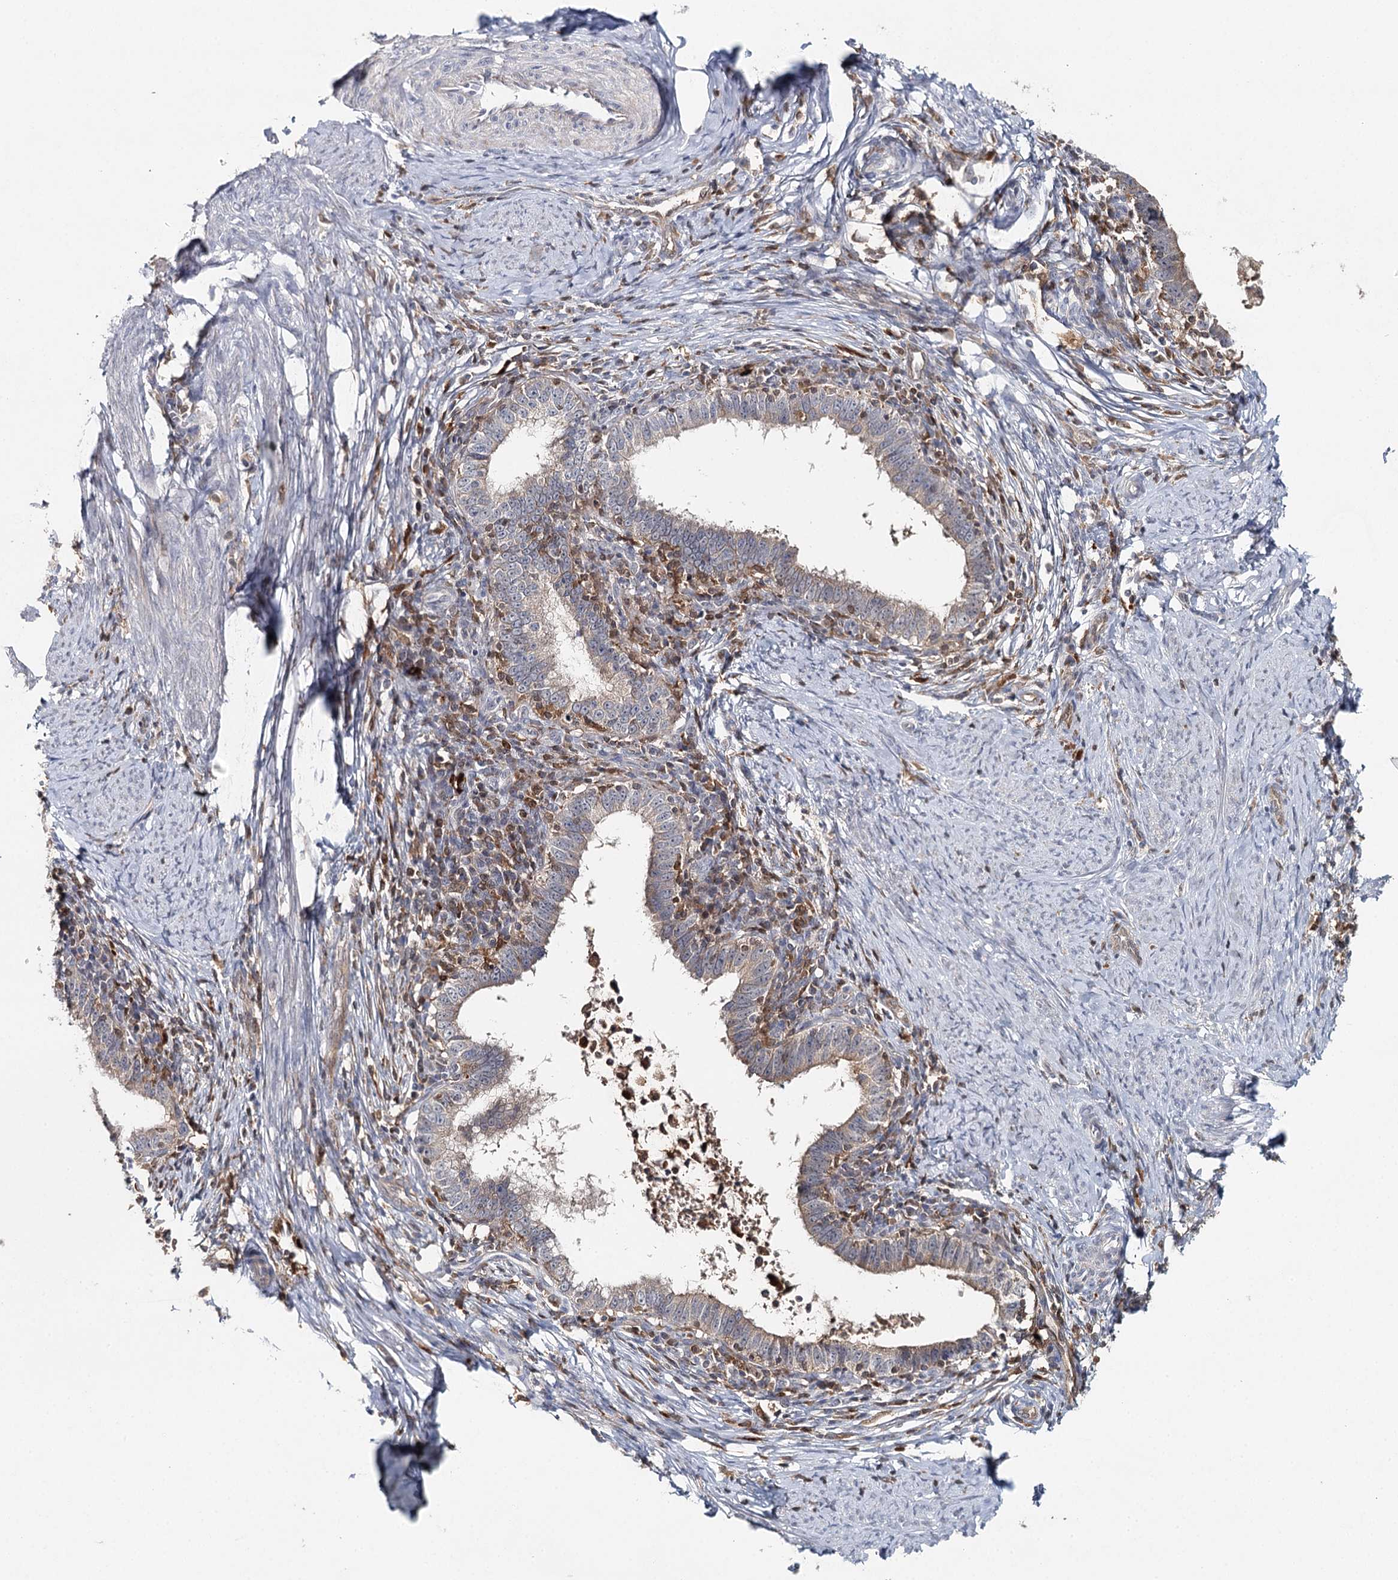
{"staining": {"intensity": "weak", "quantity": "<25%", "location": "cytoplasmic/membranous"}, "tissue": "cervical cancer", "cell_type": "Tumor cells", "image_type": "cancer", "snomed": [{"axis": "morphology", "description": "Adenocarcinoma, NOS"}, {"axis": "topography", "description": "Cervix"}], "caption": "Immunohistochemical staining of human cervical cancer (adenocarcinoma) reveals no significant expression in tumor cells.", "gene": "SLC41A2", "patient": {"sex": "female", "age": 36}}